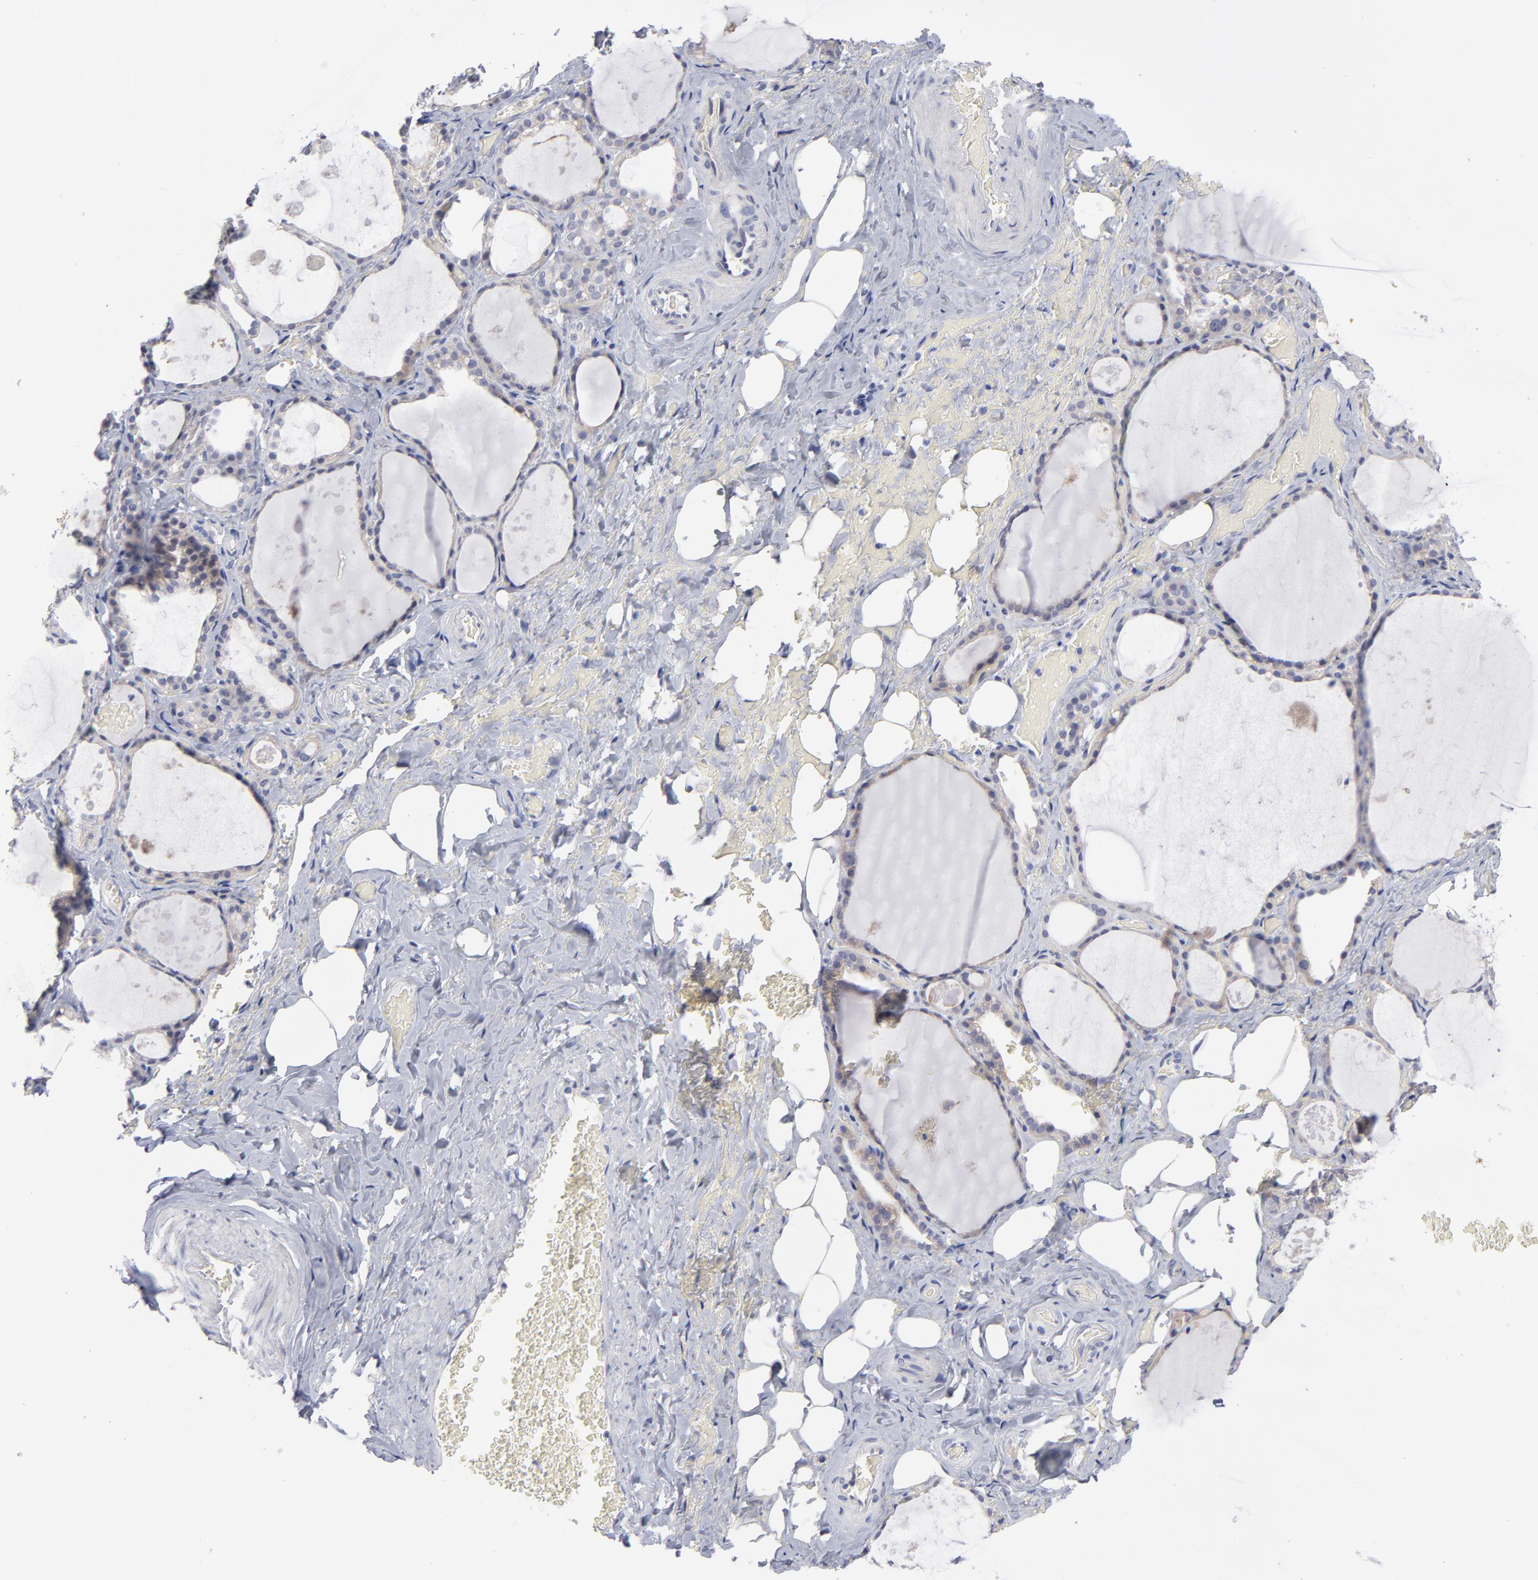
{"staining": {"intensity": "negative", "quantity": "none", "location": "none"}, "tissue": "thyroid gland", "cell_type": "Glandular cells", "image_type": "normal", "snomed": [{"axis": "morphology", "description": "Normal tissue, NOS"}, {"axis": "topography", "description": "Thyroid gland"}], "caption": "This is an immunohistochemistry micrograph of benign human thyroid gland. There is no staining in glandular cells.", "gene": "RPS24", "patient": {"sex": "male", "age": 61}}